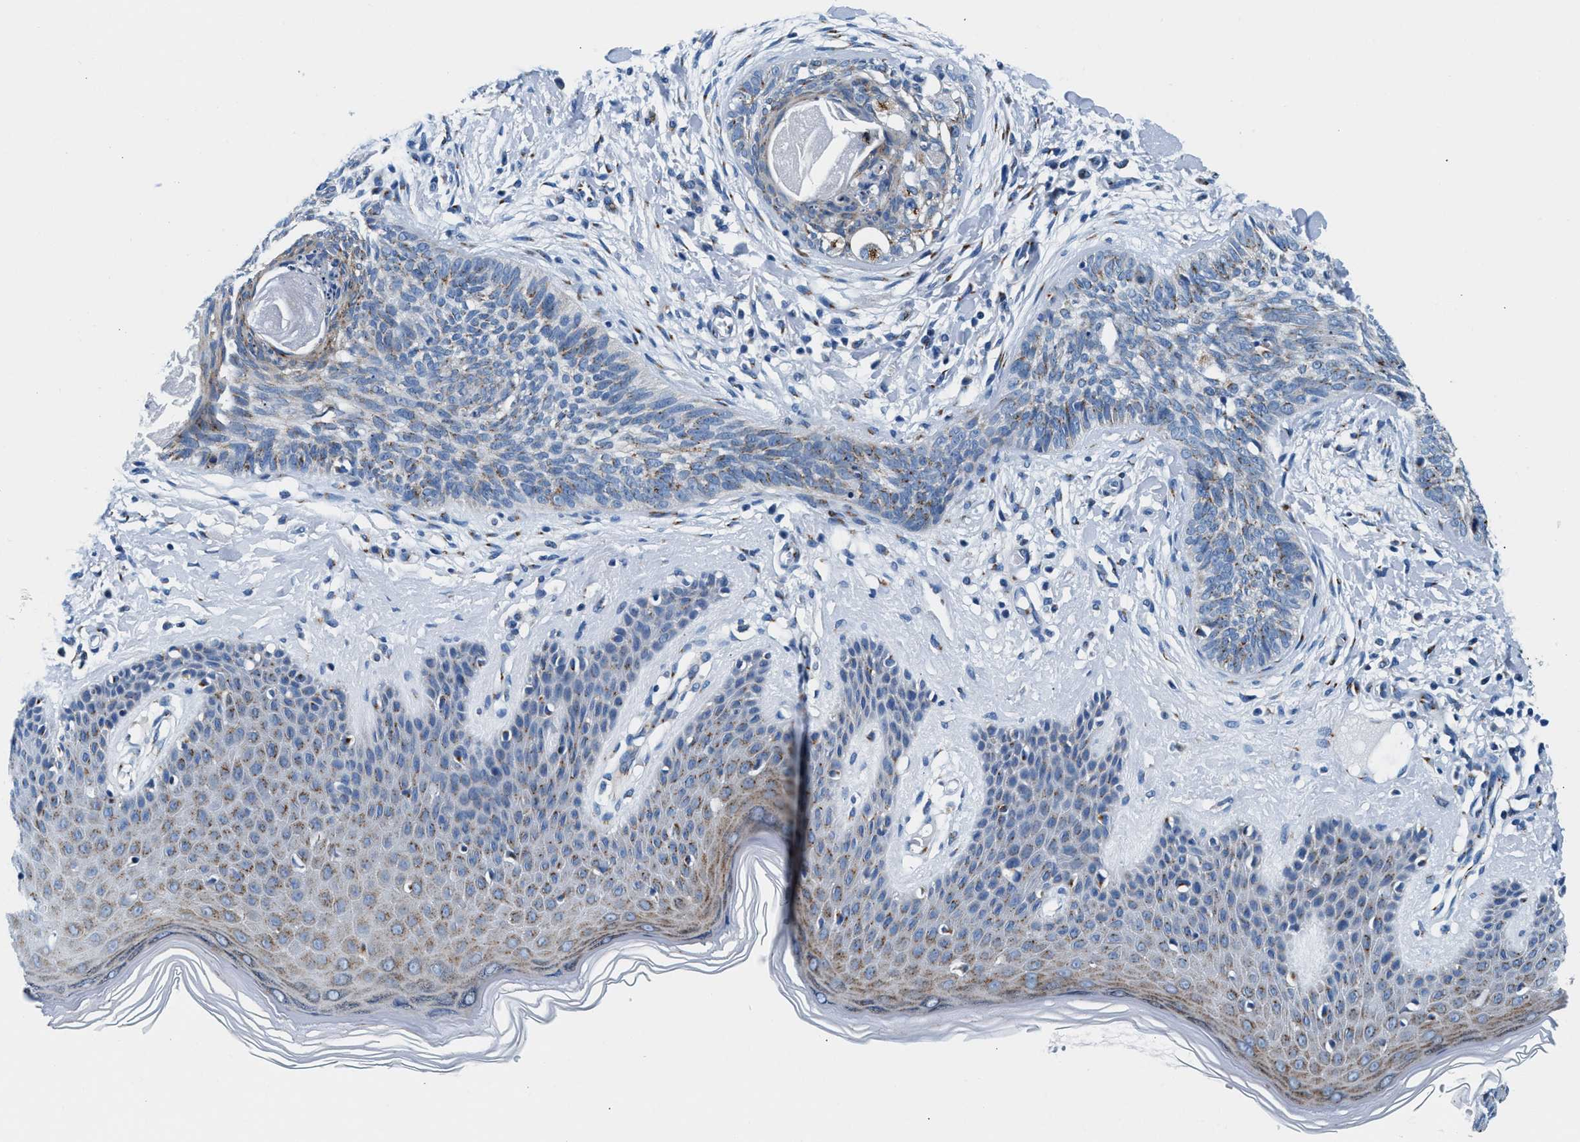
{"staining": {"intensity": "moderate", "quantity": "<25%", "location": "cytoplasmic/membranous"}, "tissue": "skin cancer", "cell_type": "Tumor cells", "image_type": "cancer", "snomed": [{"axis": "morphology", "description": "Basal cell carcinoma"}, {"axis": "topography", "description": "Skin"}], "caption": "Immunohistochemical staining of human skin cancer (basal cell carcinoma) exhibits moderate cytoplasmic/membranous protein positivity in approximately <25% of tumor cells. Immunohistochemistry (ihc) stains the protein in brown and the nuclei are stained blue.", "gene": "VPS53", "patient": {"sex": "female", "age": 59}}